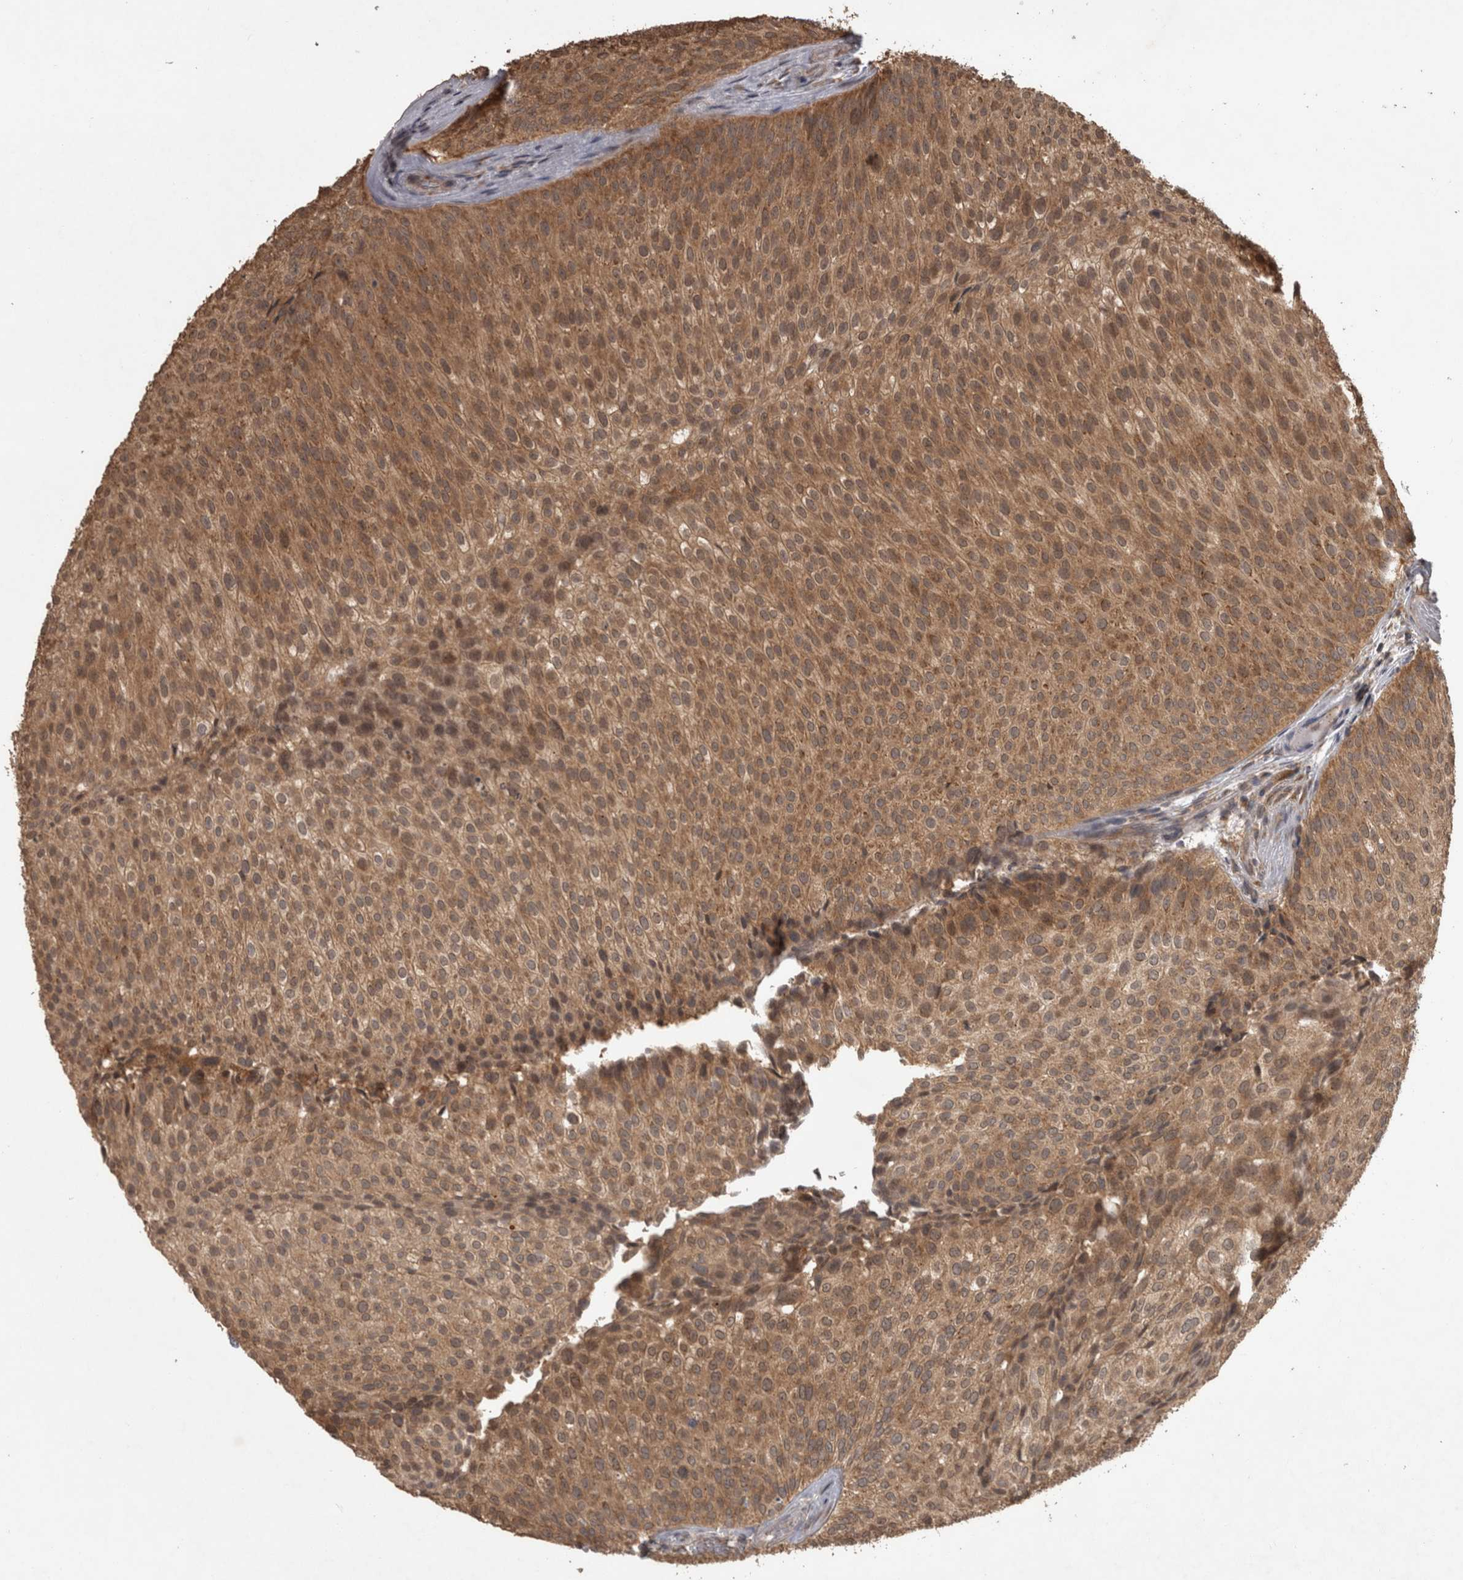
{"staining": {"intensity": "moderate", "quantity": ">75%", "location": "cytoplasmic/membranous"}, "tissue": "urothelial cancer", "cell_type": "Tumor cells", "image_type": "cancer", "snomed": [{"axis": "morphology", "description": "Urothelial carcinoma, Low grade"}, {"axis": "topography", "description": "Urinary bladder"}], "caption": "Immunohistochemical staining of human urothelial cancer demonstrates medium levels of moderate cytoplasmic/membranous staining in approximately >75% of tumor cells. (Stains: DAB in brown, nuclei in blue, Microscopy: brightfield microscopy at high magnification).", "gene": "MICU3", "patient": {"sex": "male", "age": 86}}